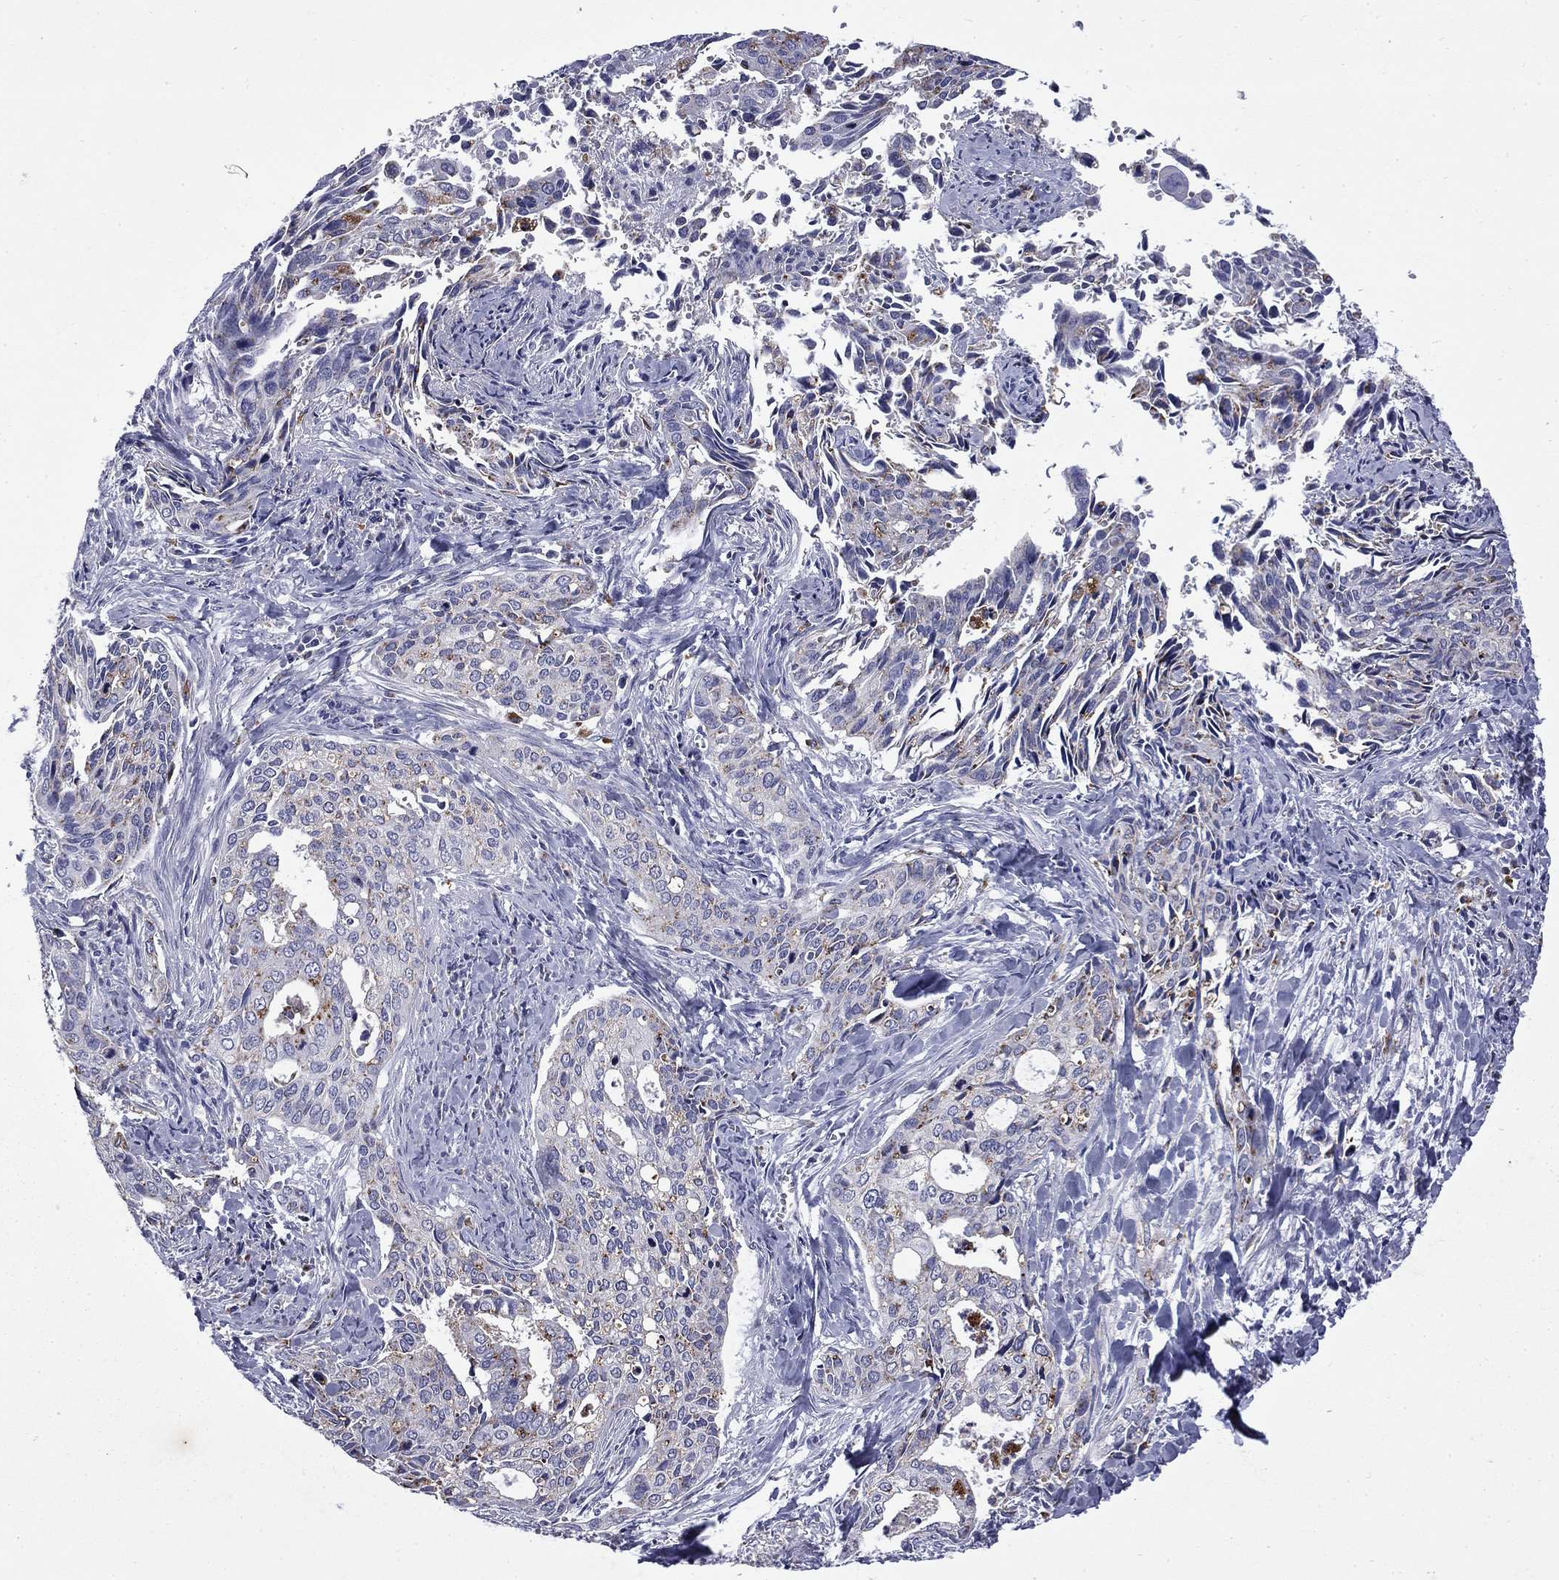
{"staining": {"intensity": "negative", "quantity": "none", "location": "none"}, "tissue": "cervical cancer", "cell_type": "Tumor cells", "image_type": "cancer", "snomed": [{"axis": "morphology", "description": "Squamous cell carcinoma, NOS"}, {"axis": "topography", "description": "Cervix"}], "caption": "A high-resolution micrograph shows immunohistochemistry (IHC) staining of cervical cancer, which exhibits no significant positivity in tumor cells. Nuclei are stained in blue.", "gene": "MADCAM1", "patient": {"sex": "female", "age": 29}}